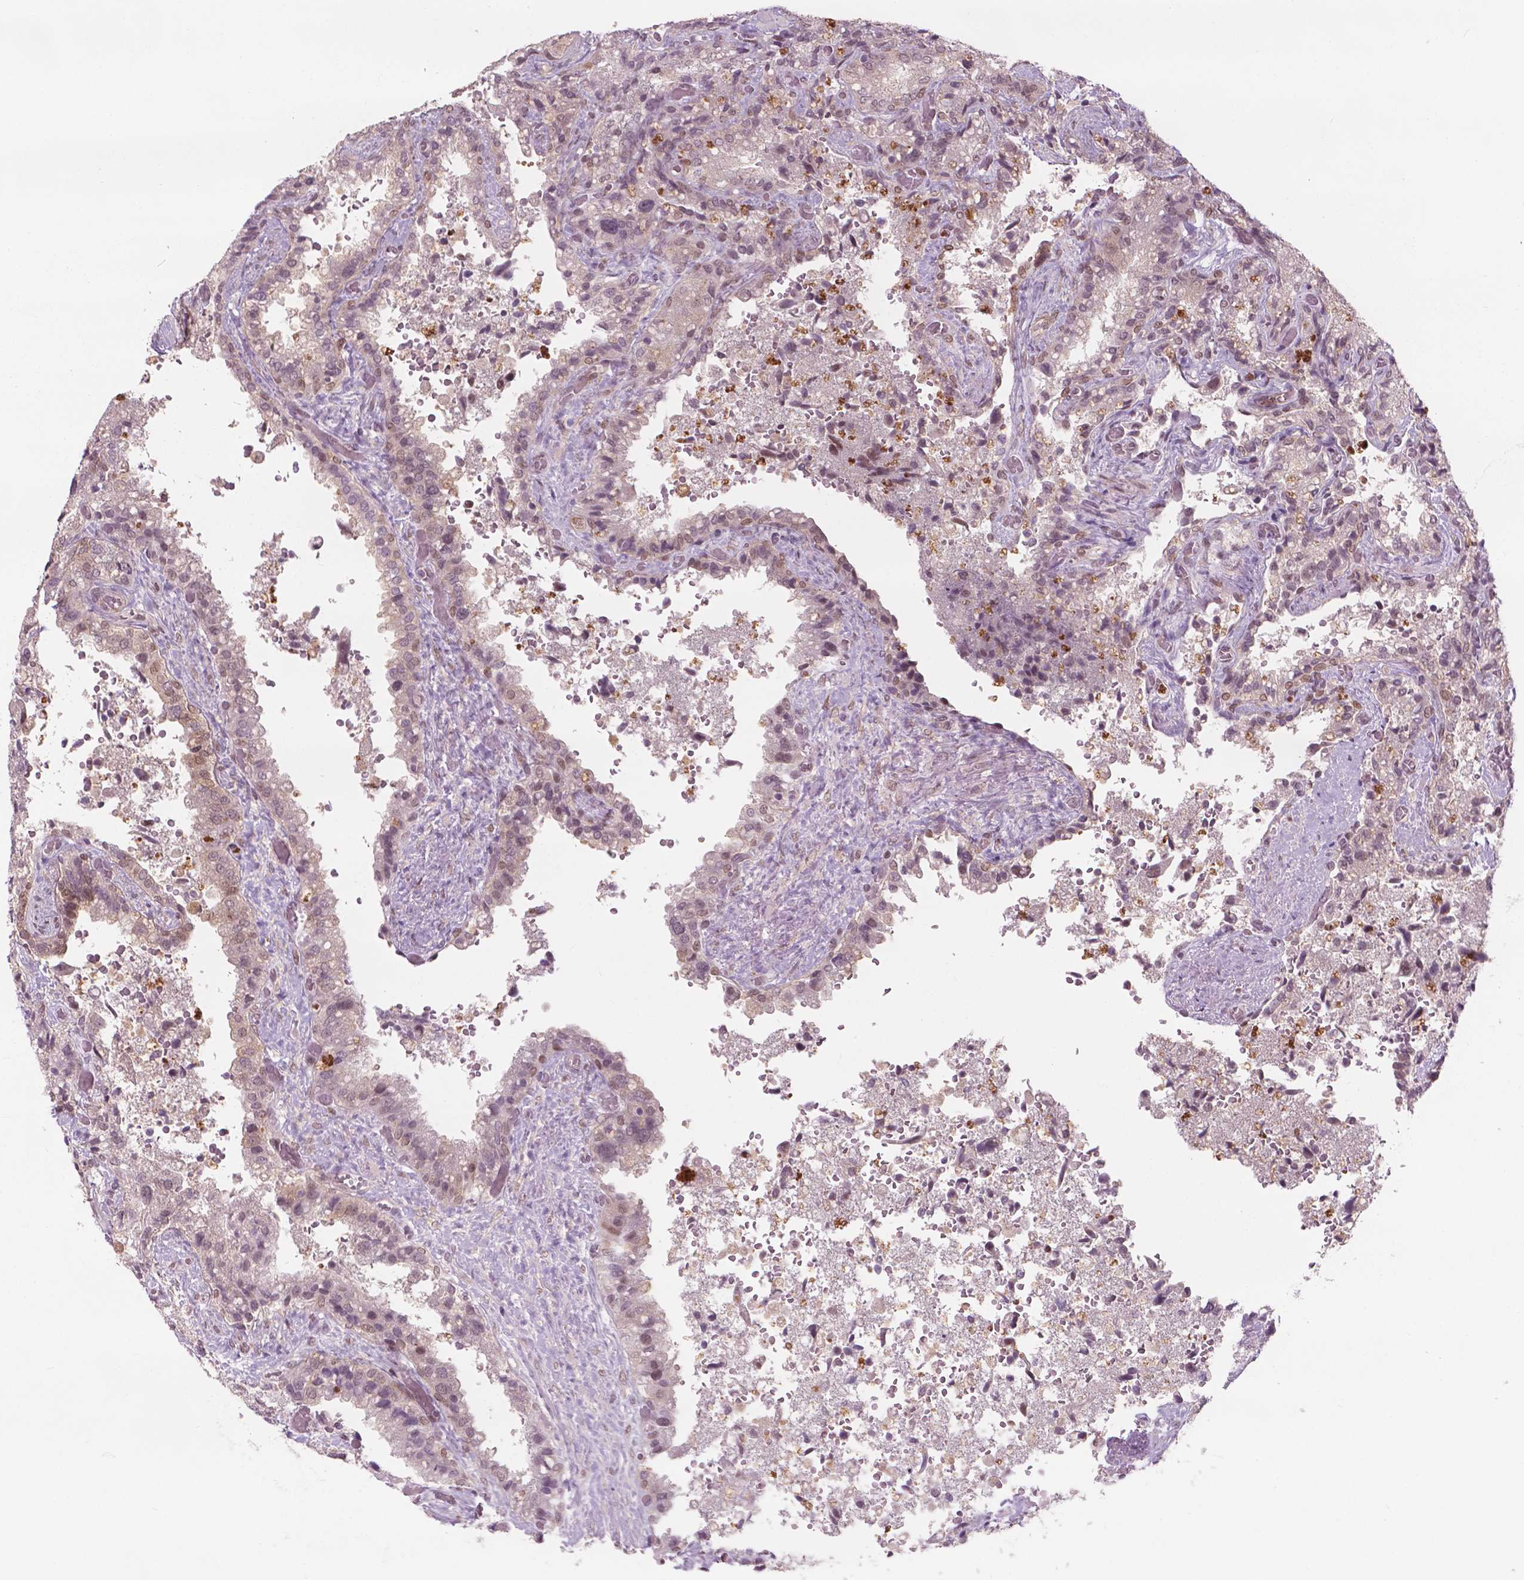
{"staining": {"intensity": "weak", "quantity": "<25%", "location": "nuclear"}, "tissue": "seminal vesicle", "cell_type": "Glandular cells", "image_type": "normal", "snomed": [{"axis": "morphology", "description": "Normal tissue, NOS"}, {"axis": "topography", "description": "Seminal veicle"}], "caption": "This is an immunohistochemistry photomicrograph of normal seminal vesicle. There is no staining in glandular cells.", "gene": "NFAT5", "patient": {"sex": "male", "age": 57}}